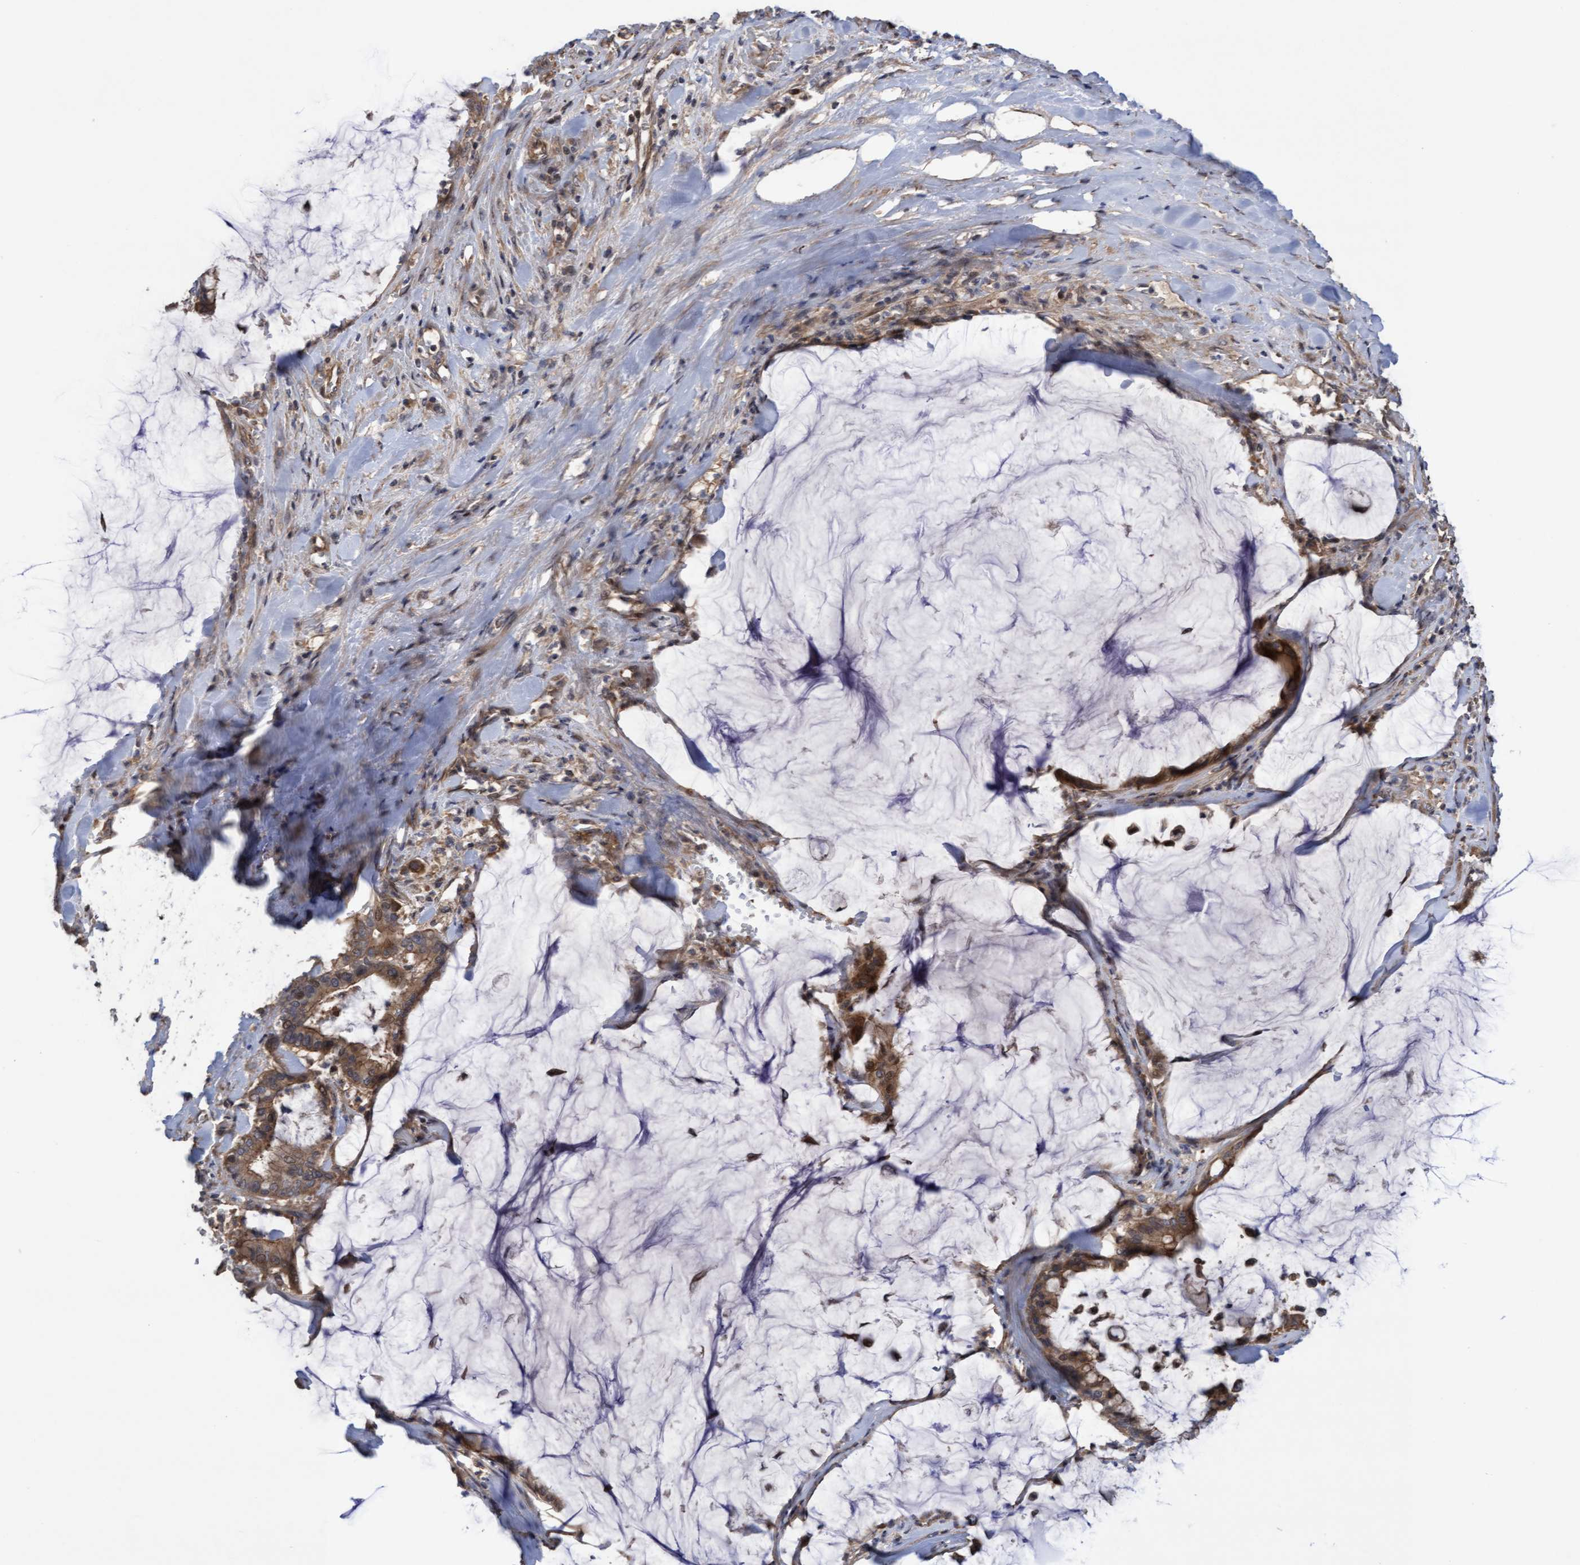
{"staining": {"intensity": "moderate", "quantity": ">75%", "location": "cytoplasmic/membranous"}, "tissue": "pancreatic cancer", "cell_type": "Tumor cells", "image_type": "cancer", "snomed": [{"axis": "morphology", "description": "Adenocarcinoma, NOS"}, {"axis": "topography", "description": "Pancreas"}], "caption": "A photomicrograph showing moderate cytoplasmic/membranous expression in about >75% of tumor cells in pancreatic cancer (adenocarcinoma), as visualized by brown immunohistochemical staining.", "gene": "COBL", "patient": {"sex": "male", "age": 41}}